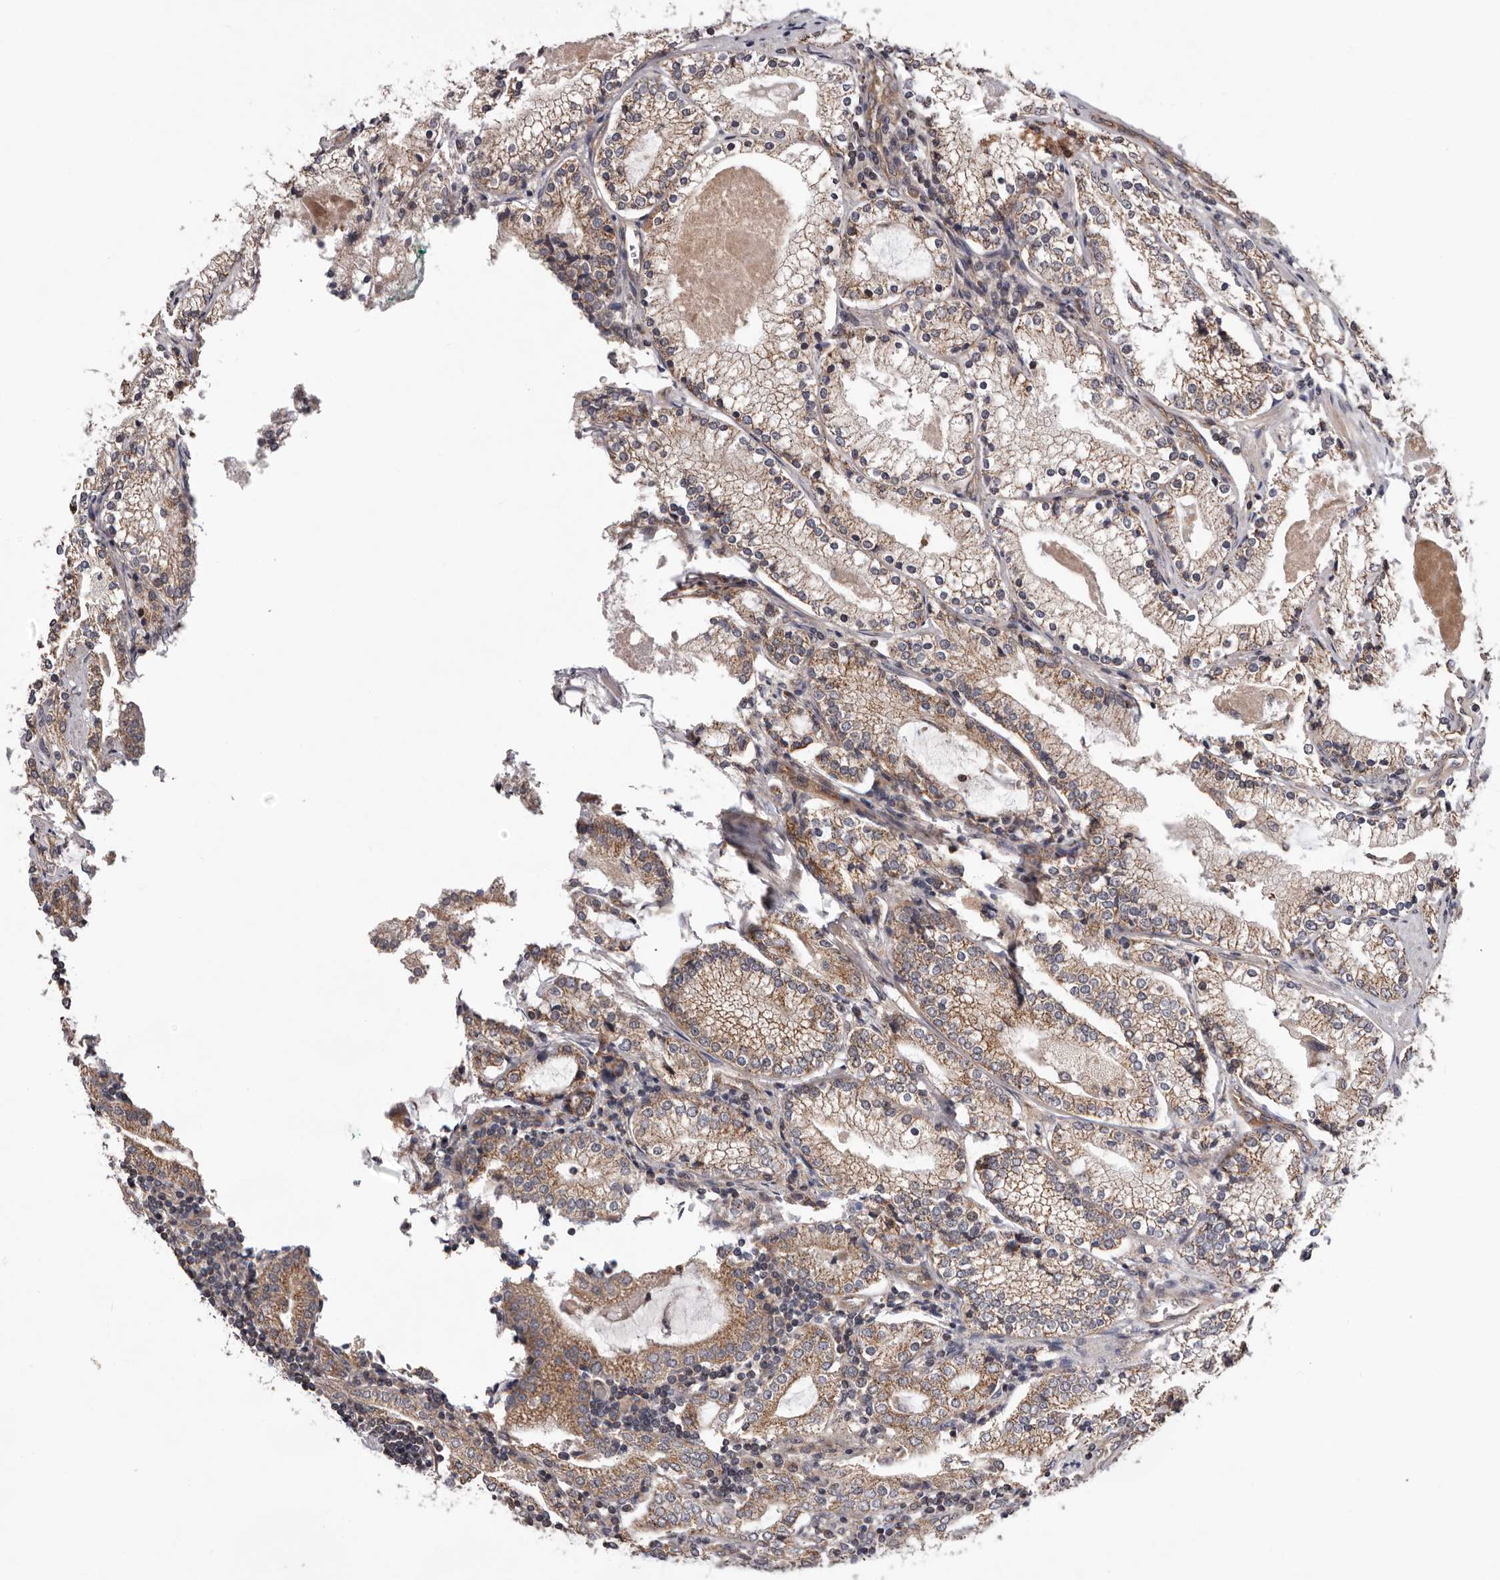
{"staining": {"intensity": "moderate", "quantity": ">75%", "location": "cytoplasmic/membranous"}, "tissue": "prostate cancer", "cell_type": "Tumor cells", "image_type": "cancer", "snomed": [{"axis": "morphology", "description": "Adenocarcinoma, High grade"}, {"axis": "topography", "description": "Prostate"}], "caption": "An immunohistochemistry (IHC) image of tumor tissue is shown. Protein staining in brown labels moderate cytoplasmic/membranous positivity in prostate high-grade adenocarcinoma within tumor cells.", "gene": "VPS37A", "patient": {"sex": "male", "age": 63}}